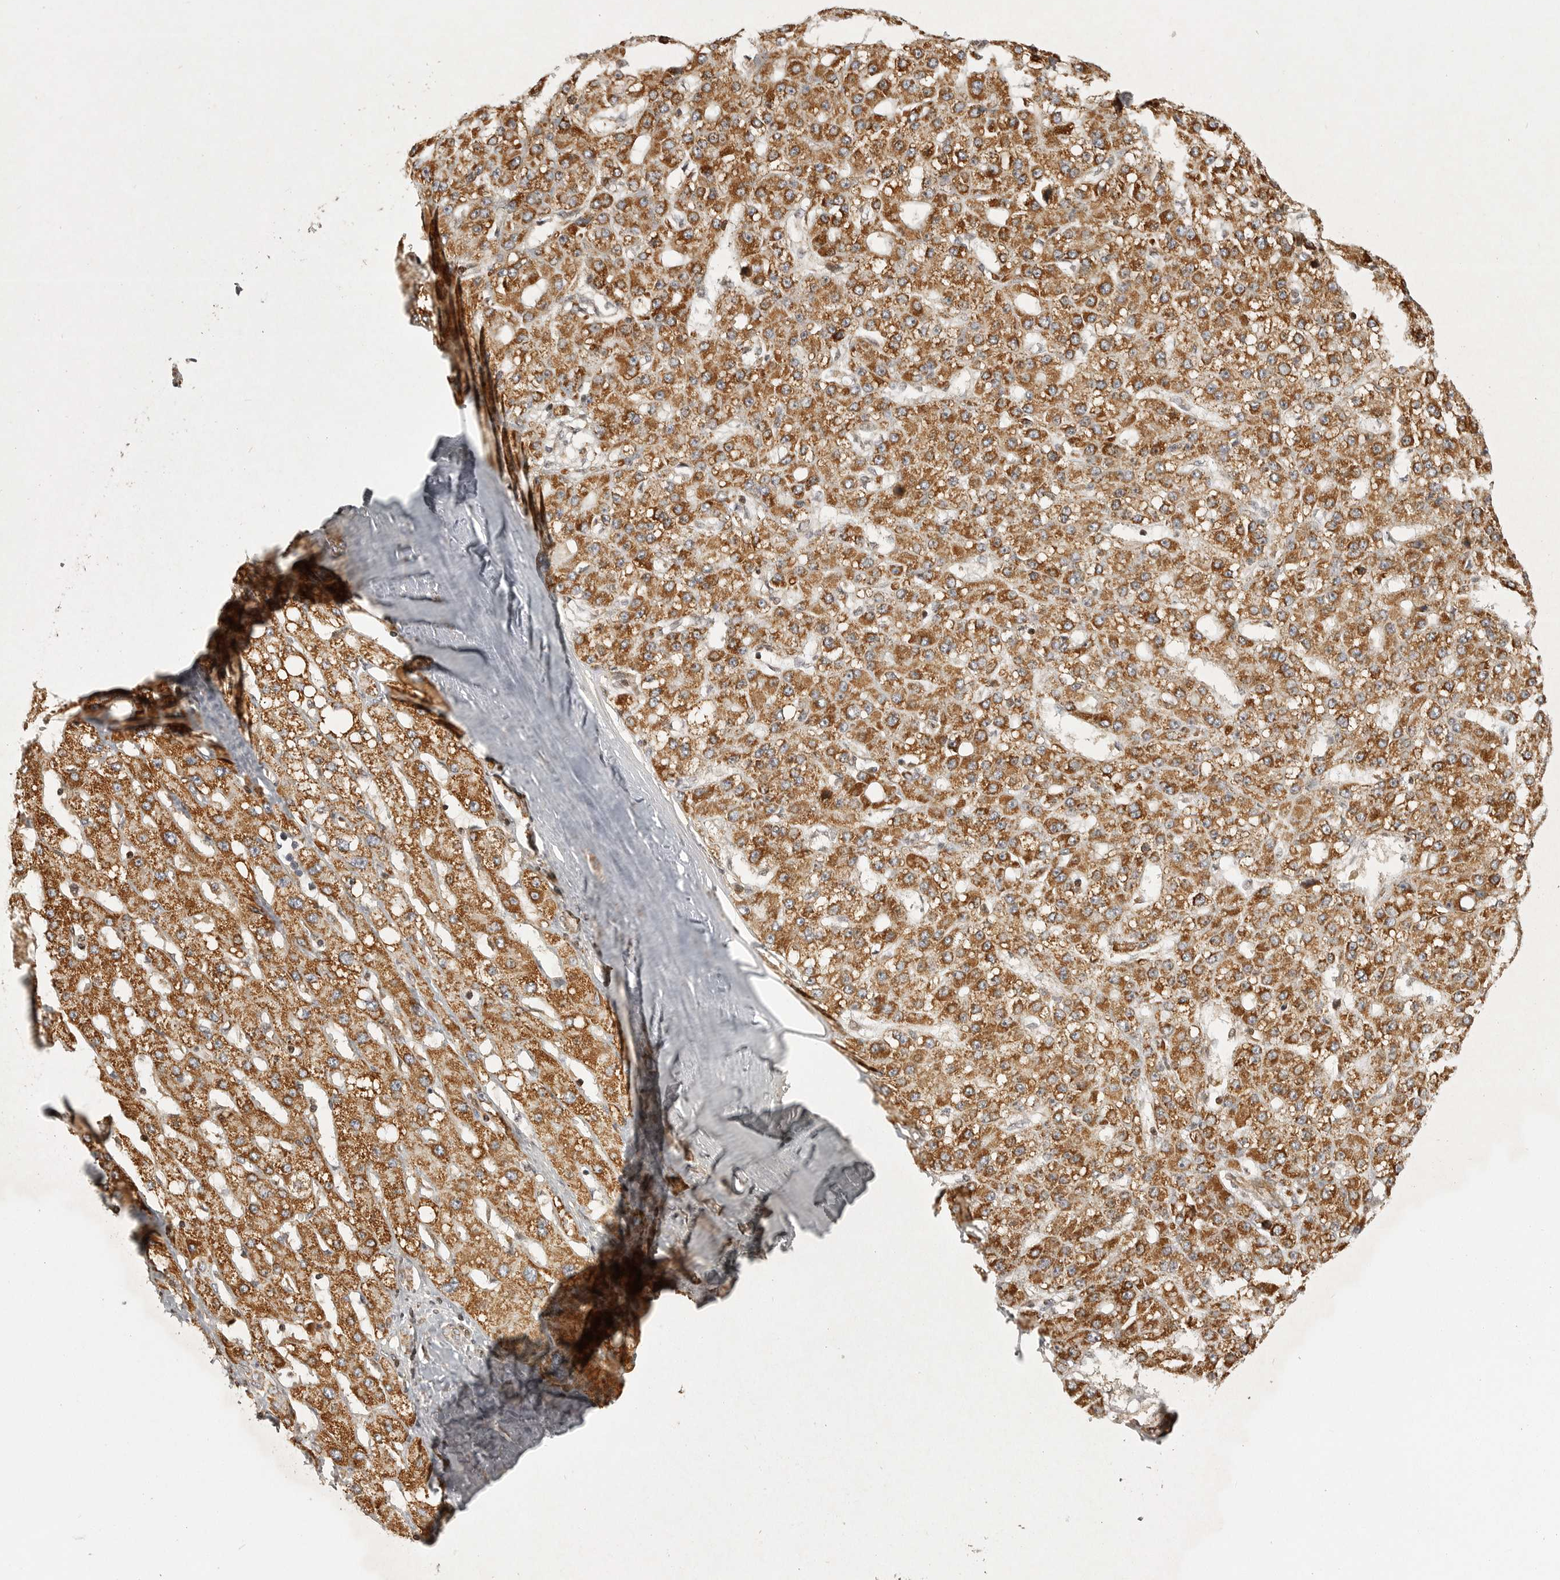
{"staining": {"intensity": "moderate", "quantity": ">75%", "location": "cytoplasmic/membranous"}, "tissue": "liver cancer", "cell_type": "Tumor cells", "image_type": "cancer", "snomed": [{"axis": "morphology", "description": "Carcinoma, Hepatocellular, NOS"}, {"axis": "topography", "description": "Liver"}], "caption": "High-magnification brightfield microscopy of liver cancer (hepatocellular carcinoma) stained with DAB (3,3'-diaminobenzidine) (brown) and counterstained with hematoxylin (blue). tumor cells exhibit moderate cytoplasmic/membranous staining is seen in approximately>75% of cells. The staining was performed using DAB (3,3'-diaminobenzidine), with brown indicating positive protein expression. Nuclei are stained blue with hematoxylin.", "gene": "NARS2", "patient": {"sex": "male", "age": 67}}